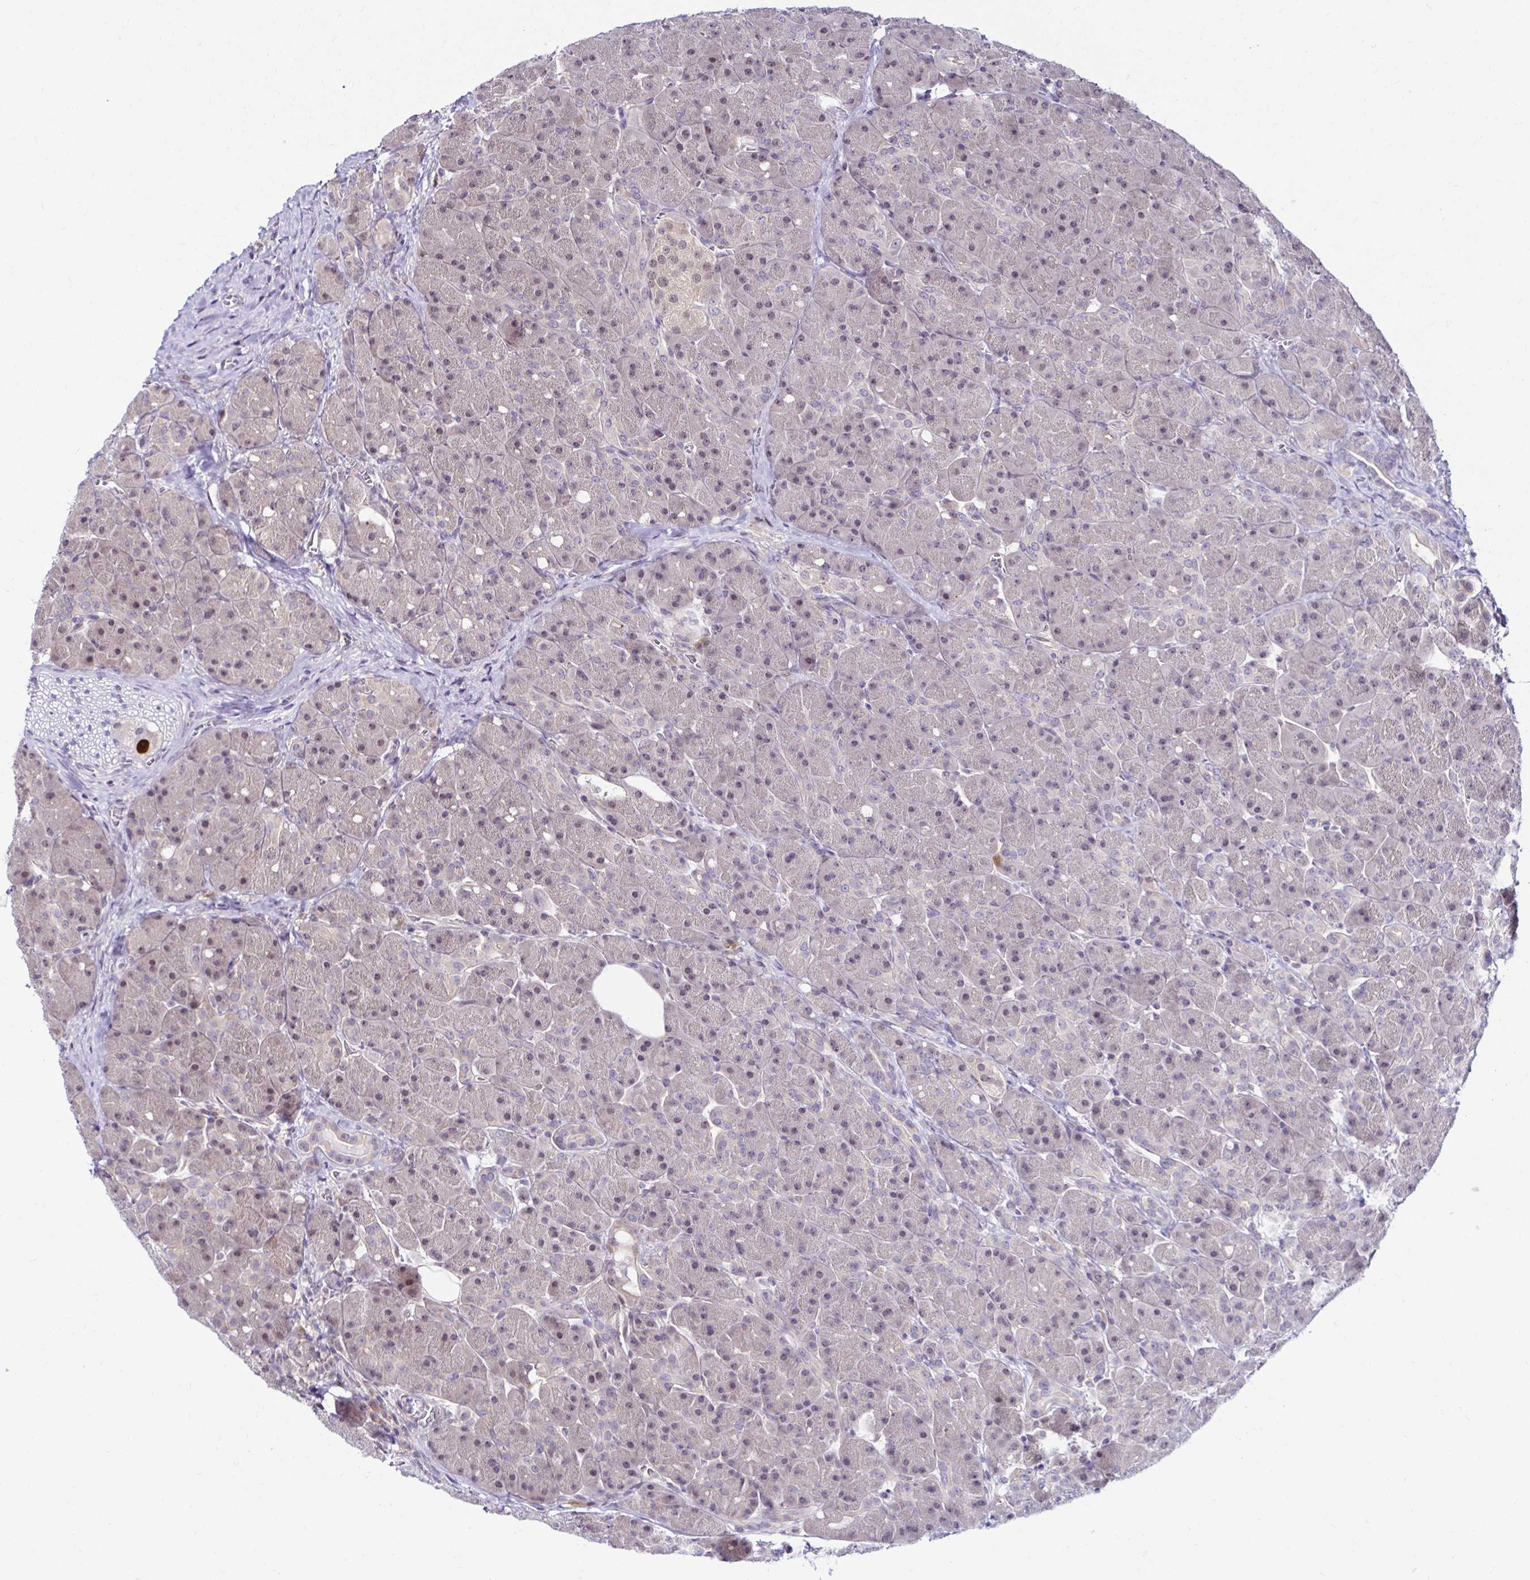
{"staining": {"intensity": "weak", "quantity": "25%-75%", "location": "nuclear"}, "tissue": "pancreas", "cell_type": "Exocrine glandular cells", "image_type": "normal", "snomed": [{"axis": "morphology", "description": "Normal tissue, NOS"}, {"axis": "topography", "description": "Pancreas"}], "caption": "Pancreas stained with IHC displays weak nuclear expression in approximately 25%-75% of exocrine glandular cells. (DAB (3,3'-diaminobenzidine) = brown stain, brightfield microscopy at high magnification).", "gene": "PSMD3", "patient": {"sex": "male", "age": 55}}